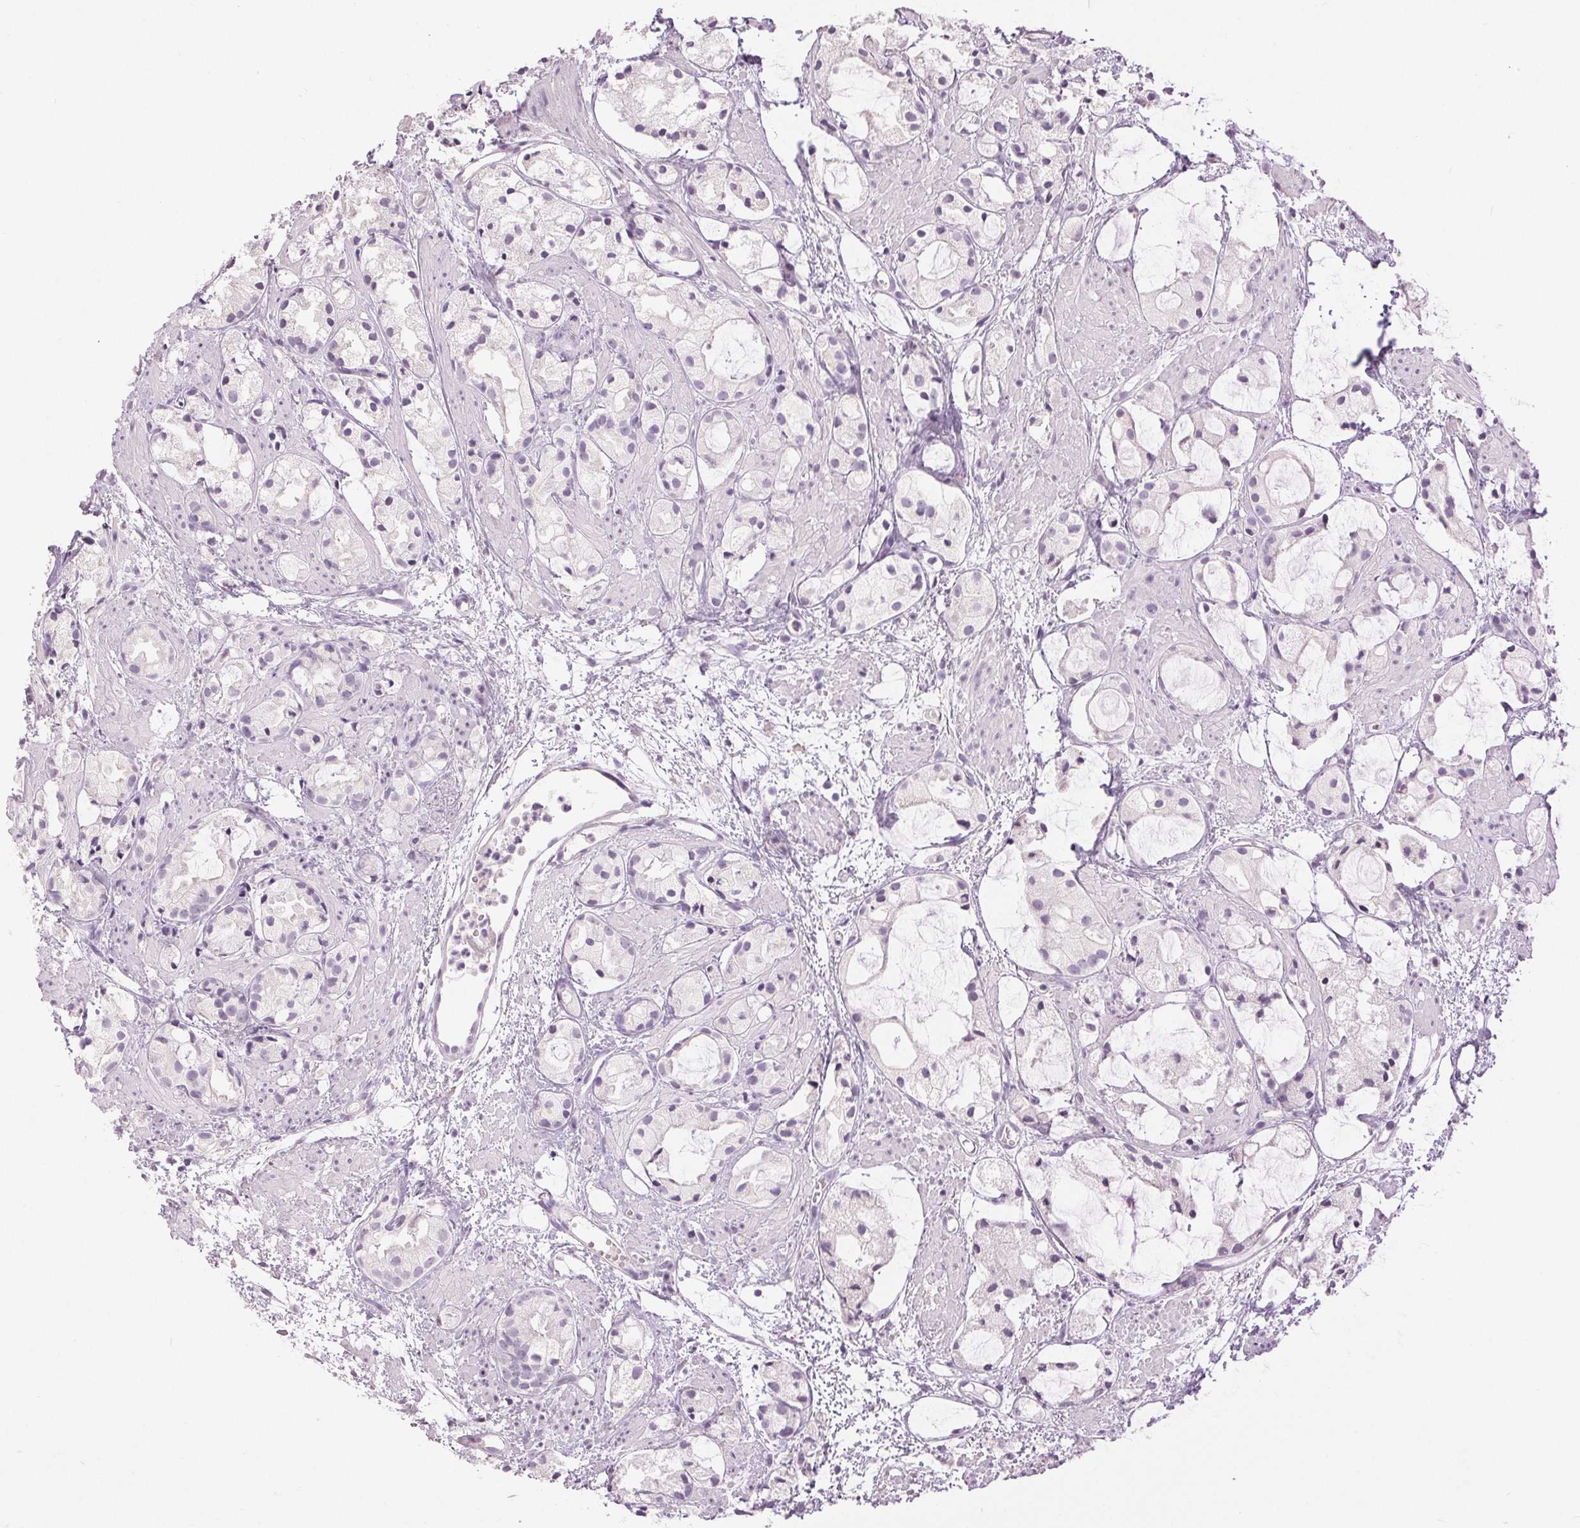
{"staining": {"intensity": "negative", "quantity": "none", "location": "none"}, "tissue": "prostate cancer", "cell_type": "Tumor cells", "image_type": "cancer", "snomed": [{"axis": "morphology", "description": "Adenocarcinoma, High grade"}, {"axis": "topography", "description": "Prostate"}], "caption": "Immunohistochemistry (IHC) micrograph of human adenocarcinoma (high-grade) (prostate) stained for a protein (brown), which reveals no staining in tumor cells. The staining was performed using DAB to visualize the protein expression in brown, while the nuclei were stained in blue with hematoxylin (Magnification: 20x).", "gene": "DSG3", "patient": {"sex": "male", "age": 85}}